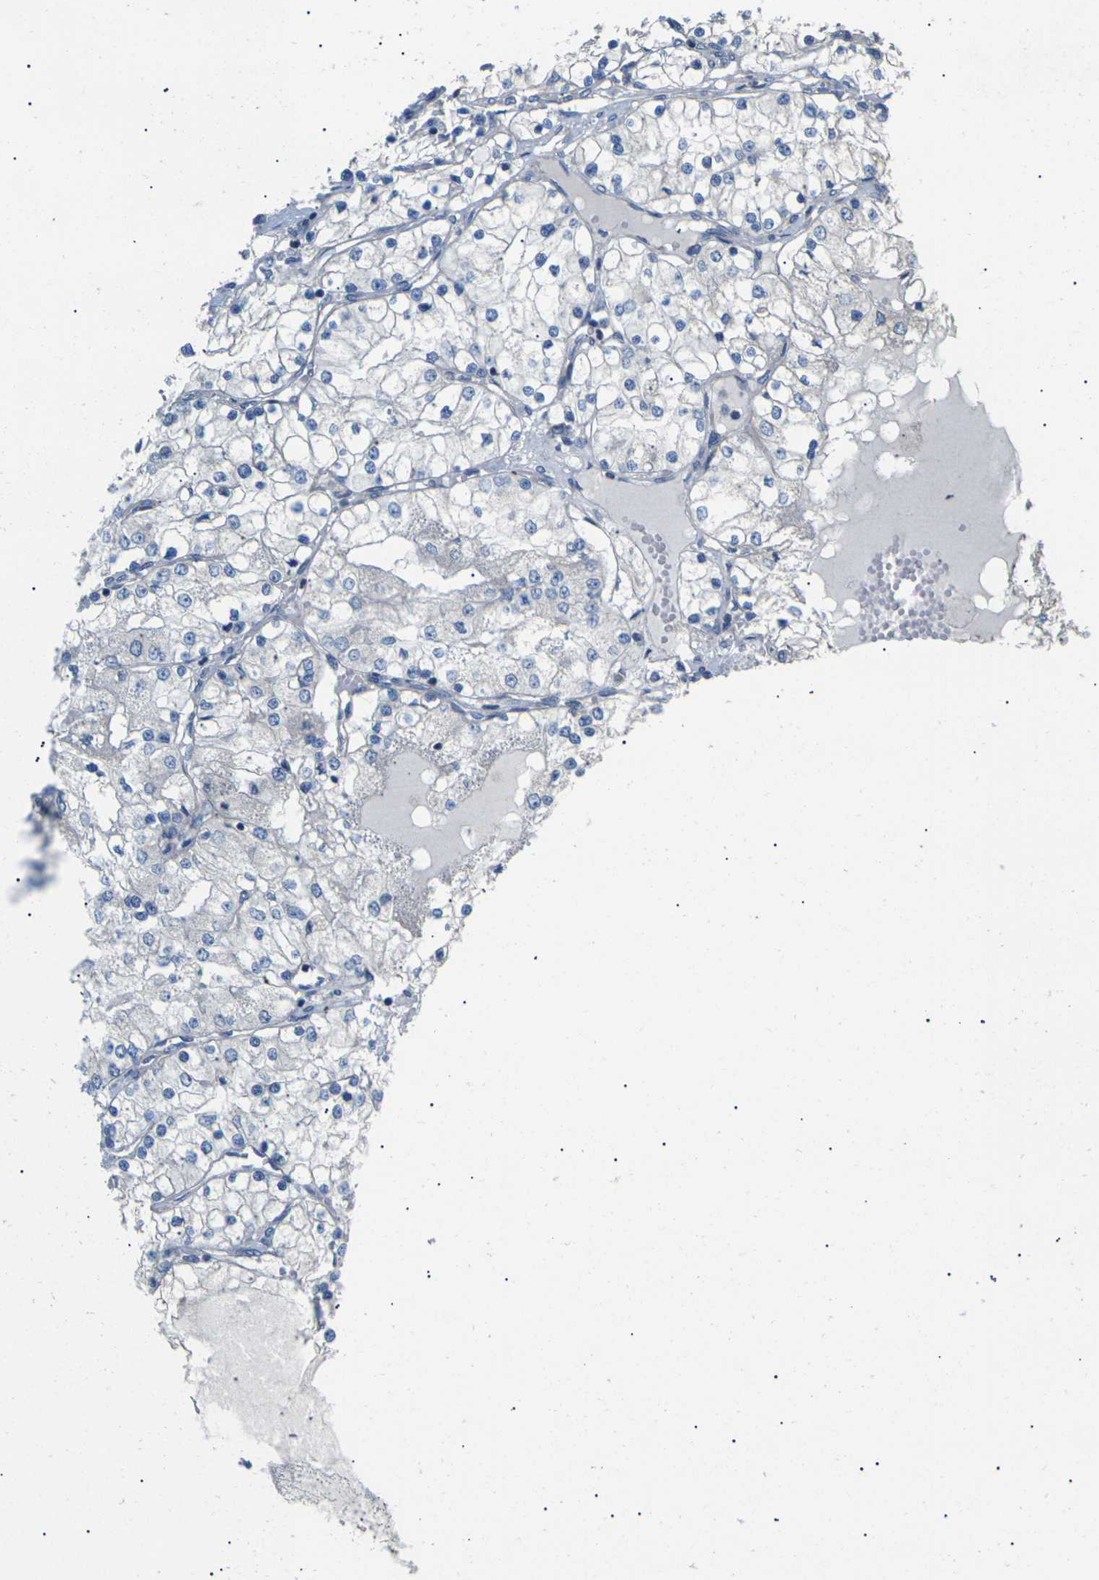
{"staining": {"intensity": "negative", "quantity": "none", "location": "none"}, "tissue": "renal cancer", "cell_type": "Tumor cells", "image_type": "cancer", "snomed": [{"axis": "morphology", "description": "Adenocarcinoma, NOS"}, {"axis": "topography", "description": "Kidney"}], "caption": "A histopathology image of human renal cancer is negative for staining in tumor cells. (Stains: DAB (3,3'-diaminobenzidine) IHC with hematoxylin counter stain, Microscopy: brightfield microscopy at high magnification).", "gene": "KLHDC8B", "patient": {"sex": "male", "age": 68}}